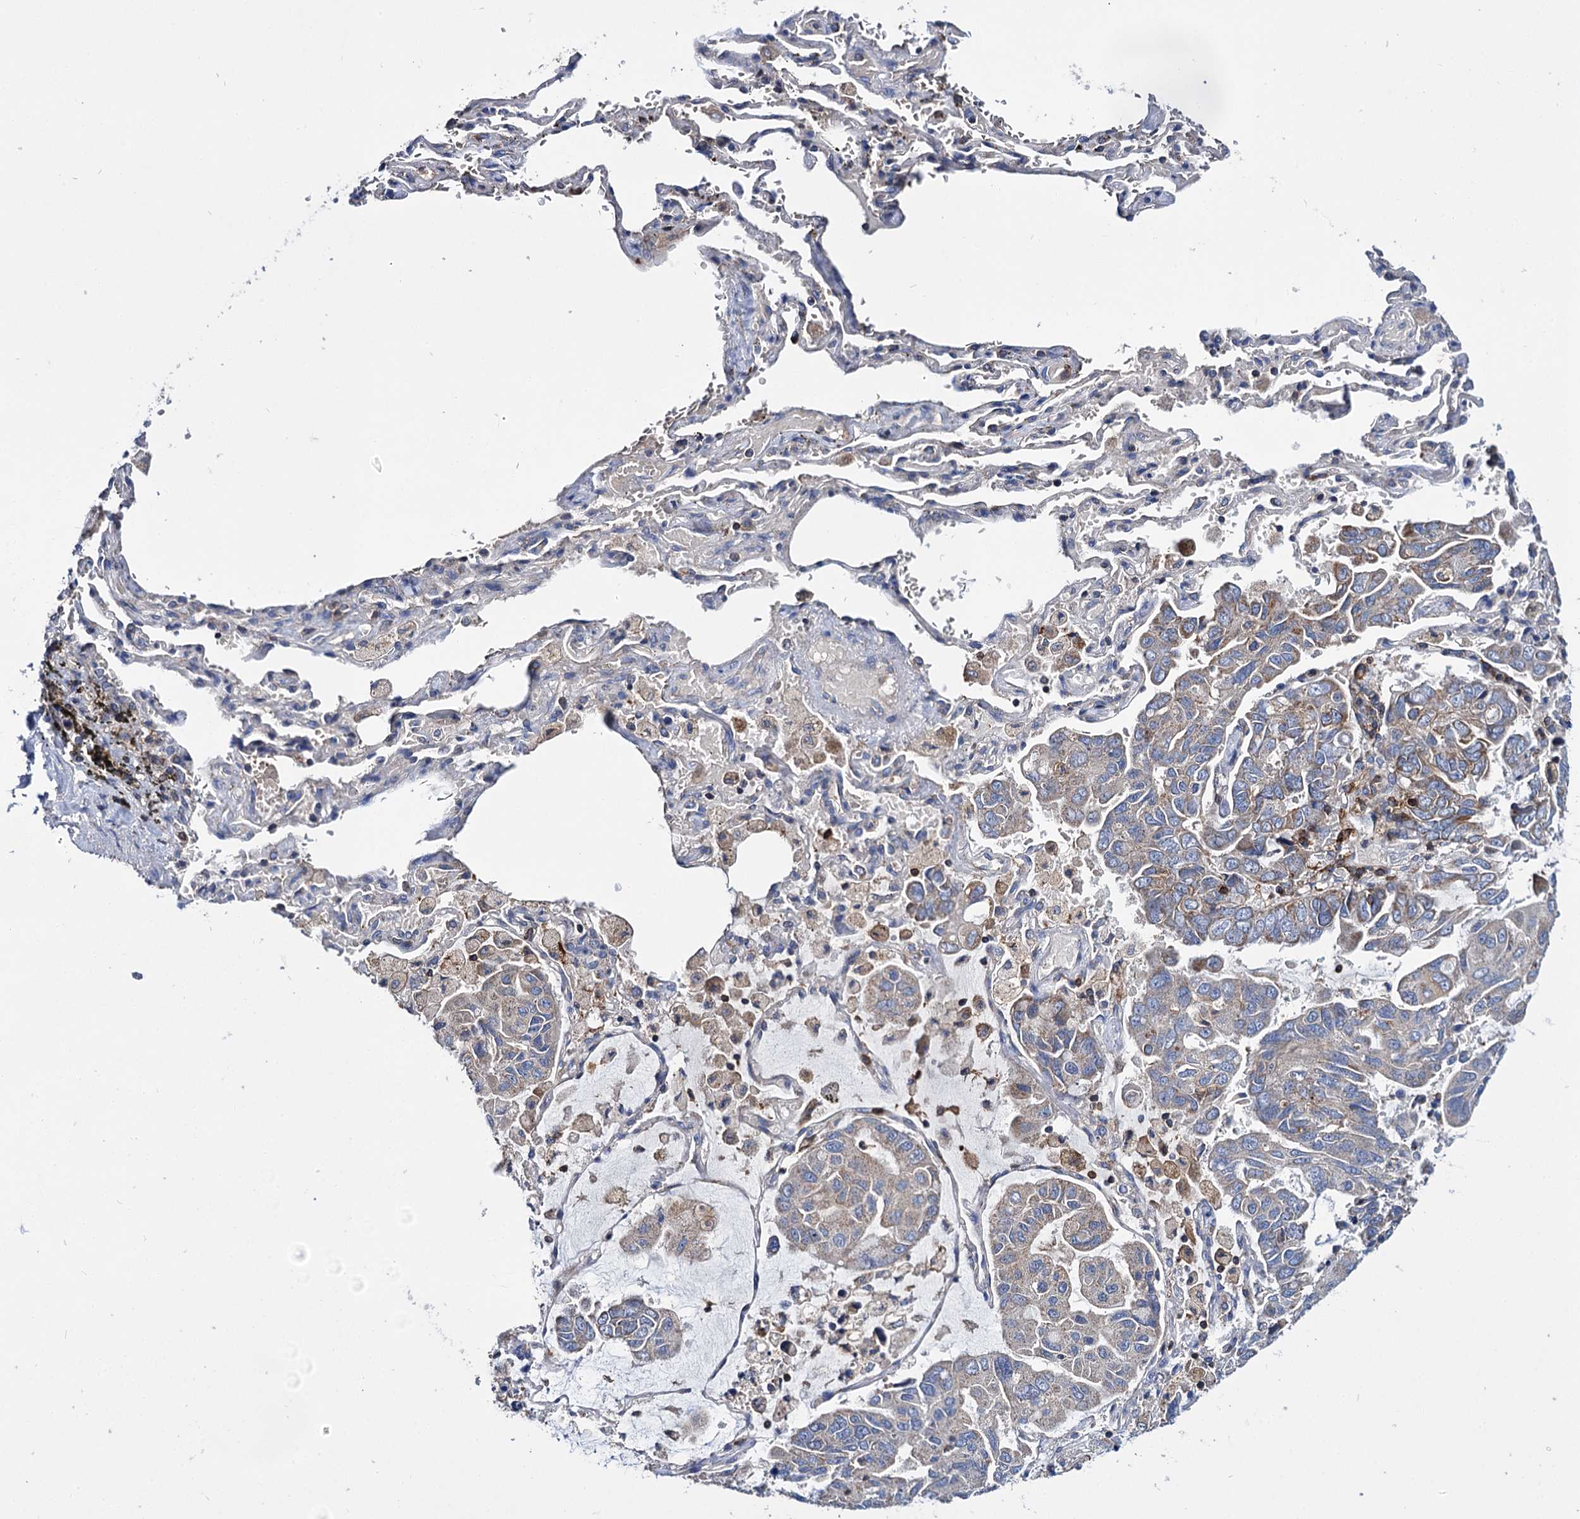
{"staining": {"intensity": "weak", "quantity": ">75%", "location": "cytoplasmic/membranous"}, "tissue": "lung cancer", "cell_type": "Tumor cells", "image_type": "cancer", "snomed": [{"axis": "morphology", "description": "Adenocarcinoma, NOS"}, {"axis": "topography", "description": "Lung"}], "caption": "The immunohistochemical stain labels weak cytoplasmic/membranous positivity in tumor cells of adenocarcinoma (lung) tissue. (IHC, brightfield microscopy, high magnification).", "gene": "UBASH3B", "patient": {"sex": "male", "age": 64}}